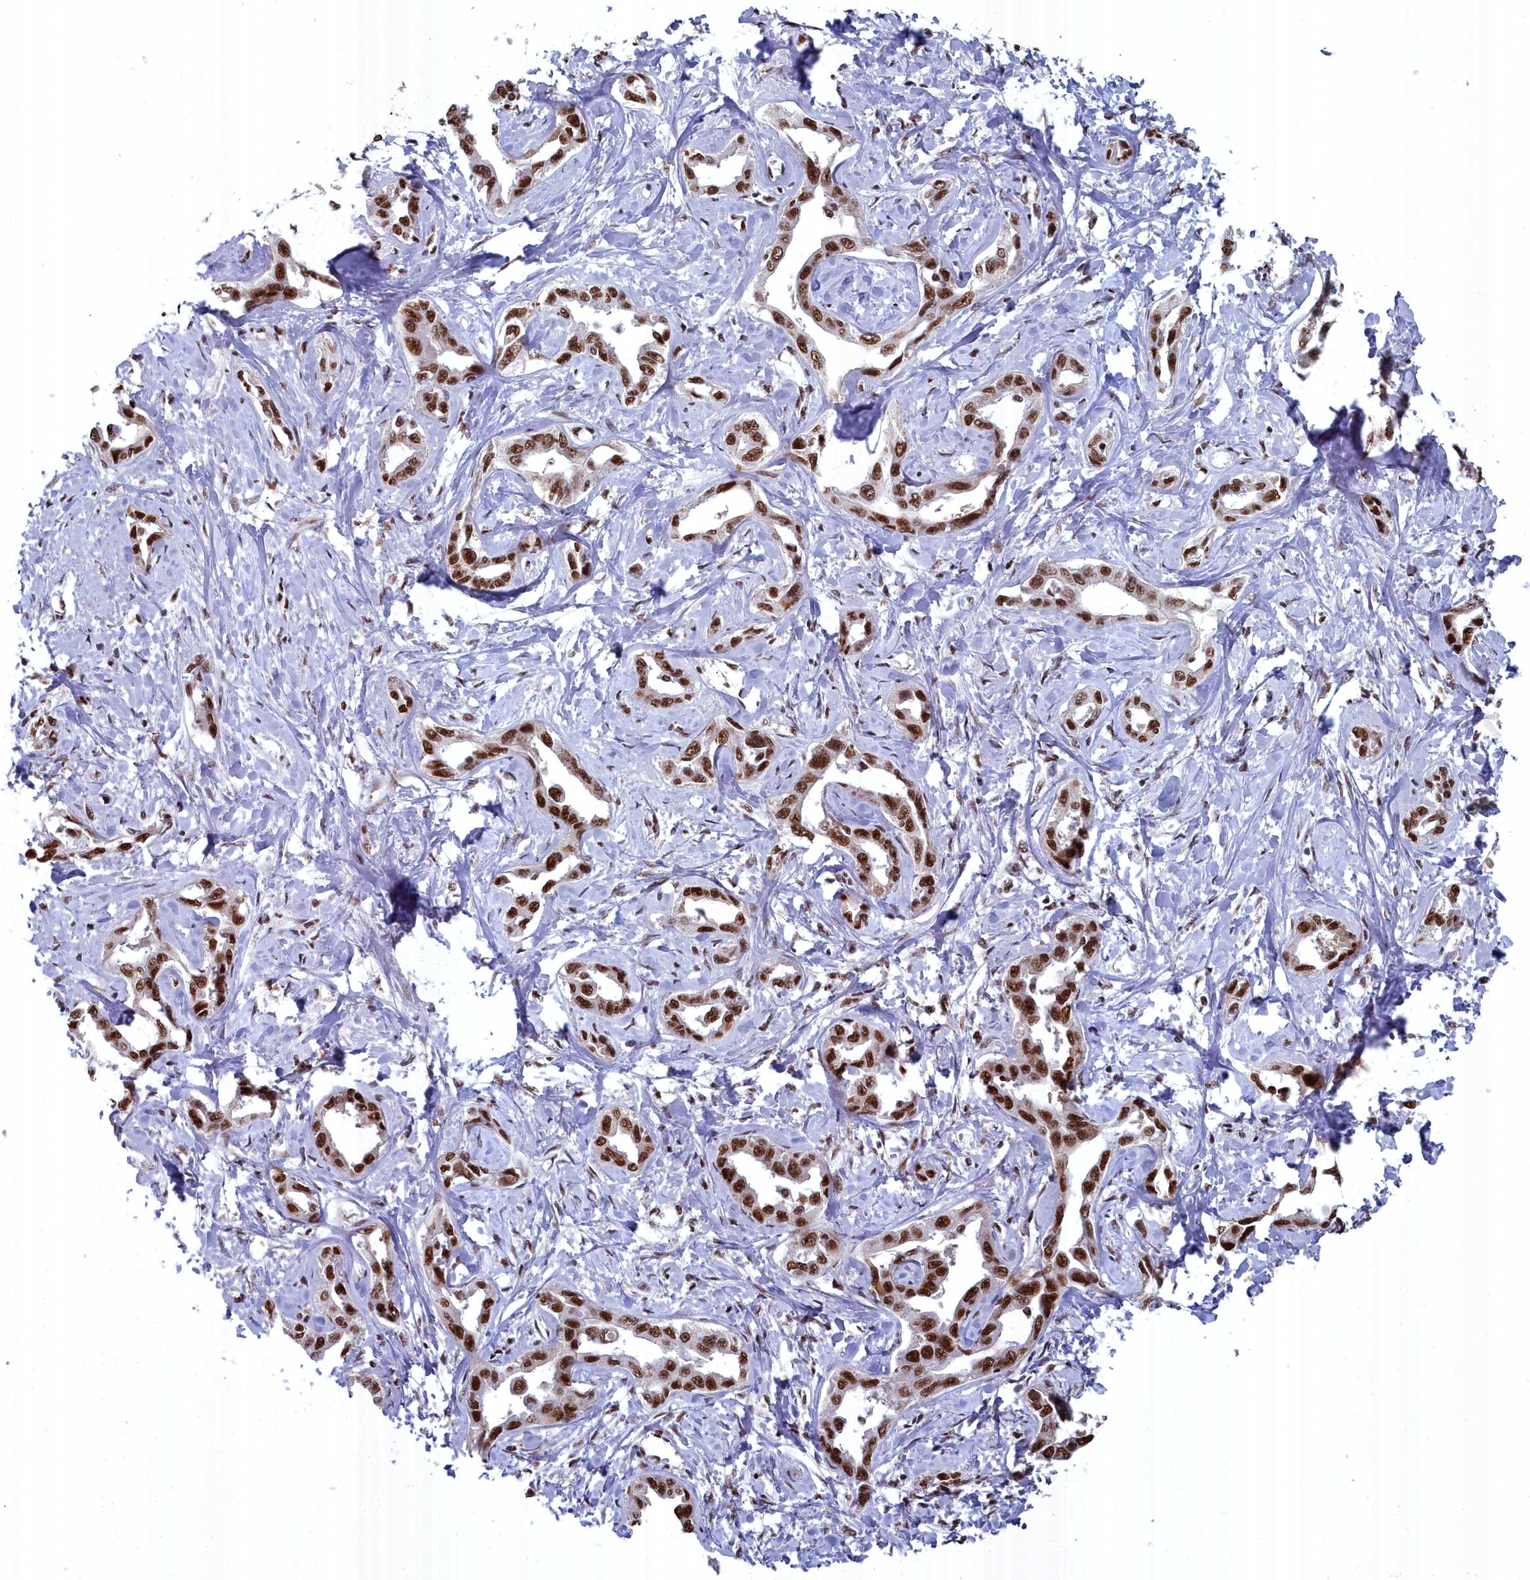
{"staining": {"intensity": "strong", "quantity": ">75%", "location": "nuclear"}, "tissue": "liver cancer", "cell_type": "Tumor cells", "image_type": "cancer", "snomed": [{"axis": "morphology", "description": "Cholangiocarcinoma"}, {"axis": "topography", "description": "Liver"}], "caption": "High-magnification brightfield microscopy of liver cholangiocarcinoma stained with DAB (3,3'-diaminobenzidine) (brown) and counterstained with hematoxylin (blue). tumor cells exhibit strong nuclear staining is identified in about>75% of cells.", "gene": "SF3B3", "patient": {"sex": "male", "age": 59}}